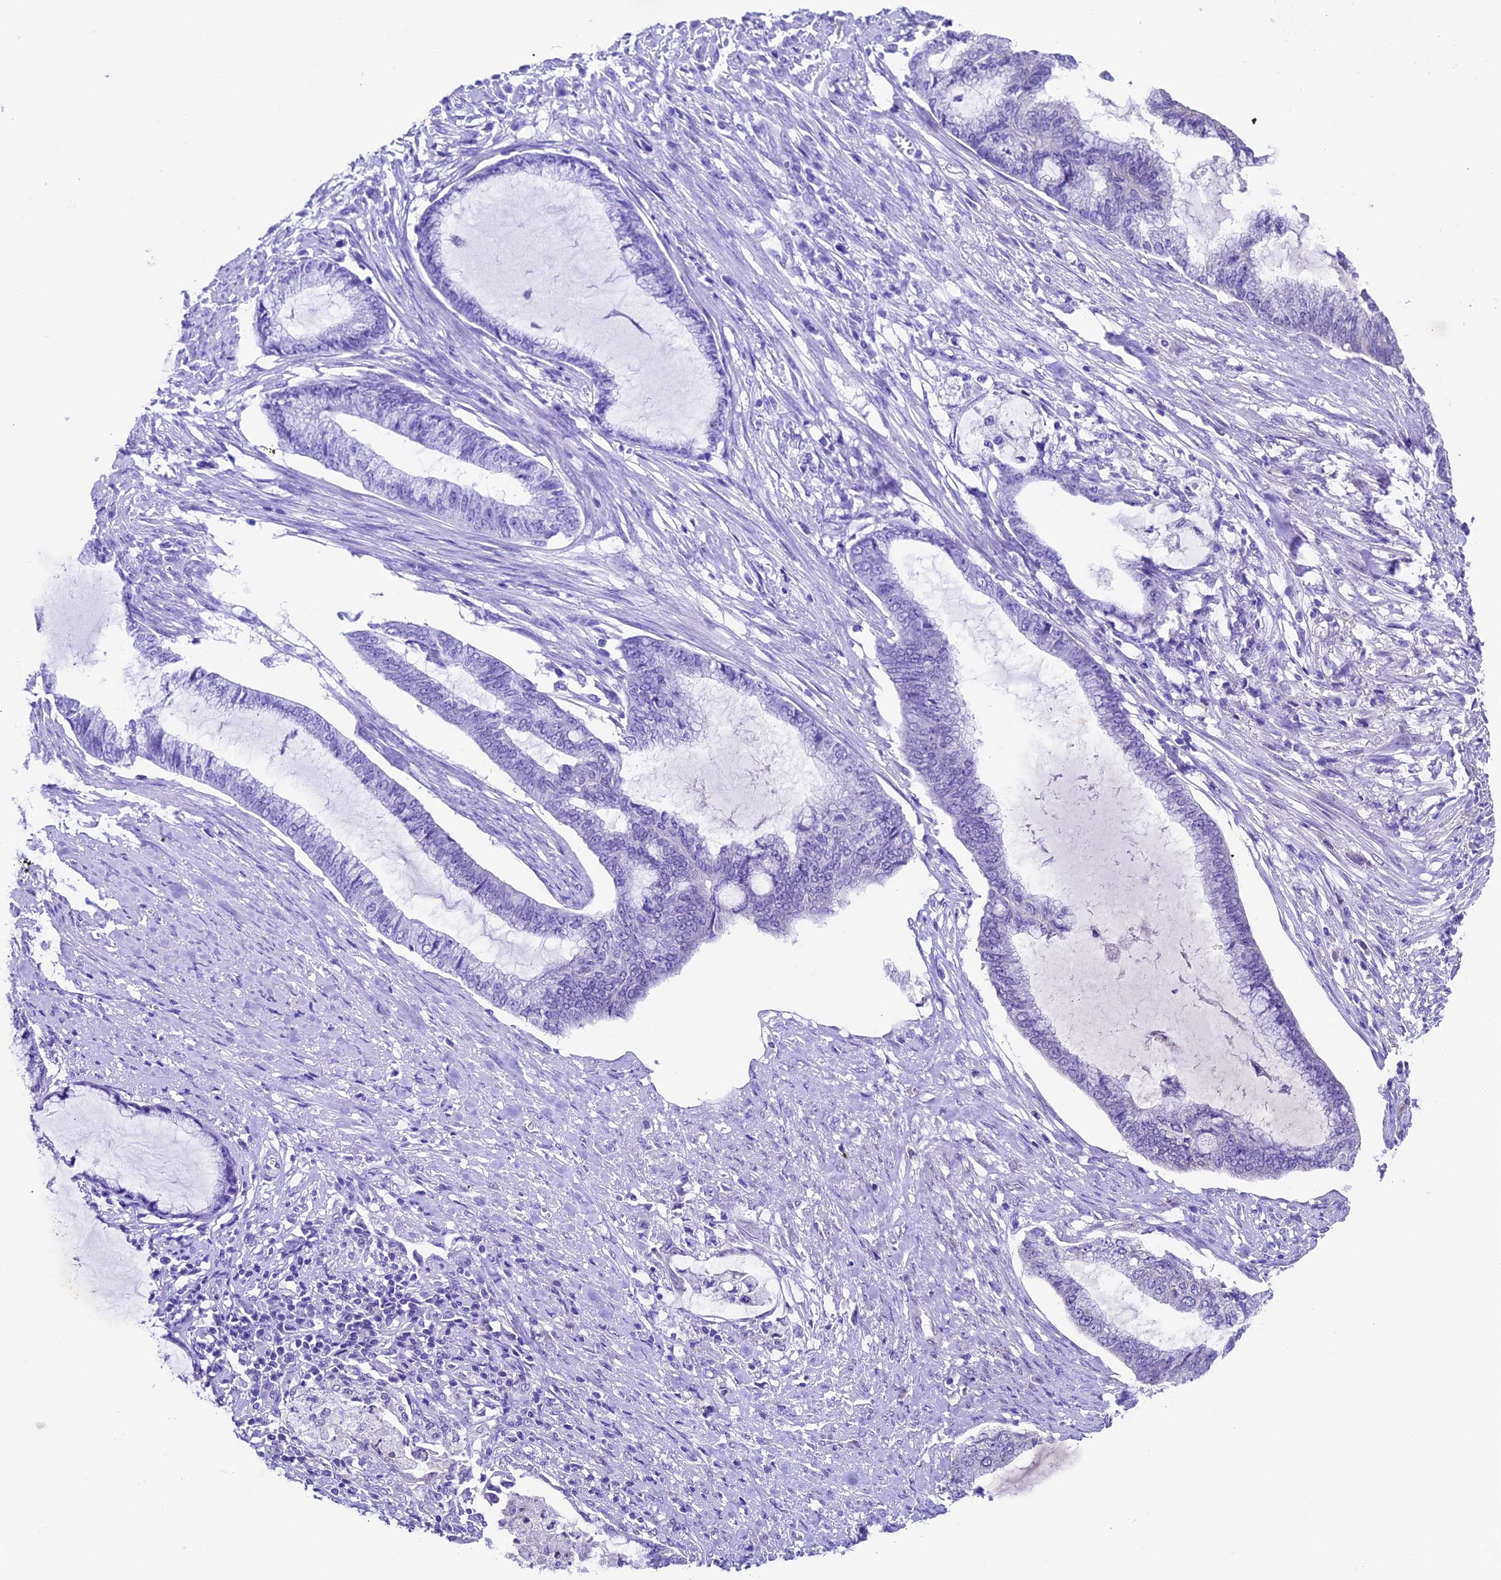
{"staining": {"intensity": "negative", "quantity": "none", "location": "none"}, "tissue": "endometrial cancer", "cell_type": "Tumor cells", "image_type": "cancer", "snomed": [{"axis": "morphology", "description": "Adenocarcinoma, NOS"}, {"axis": "topography", "description": "Endometrium"}], "caption": "Histopathology image shows no significant protein staining in tumor cells of endometrial cancer.", "gene": "SBNO2", "patient": {"sex": "female", "age": 86}}